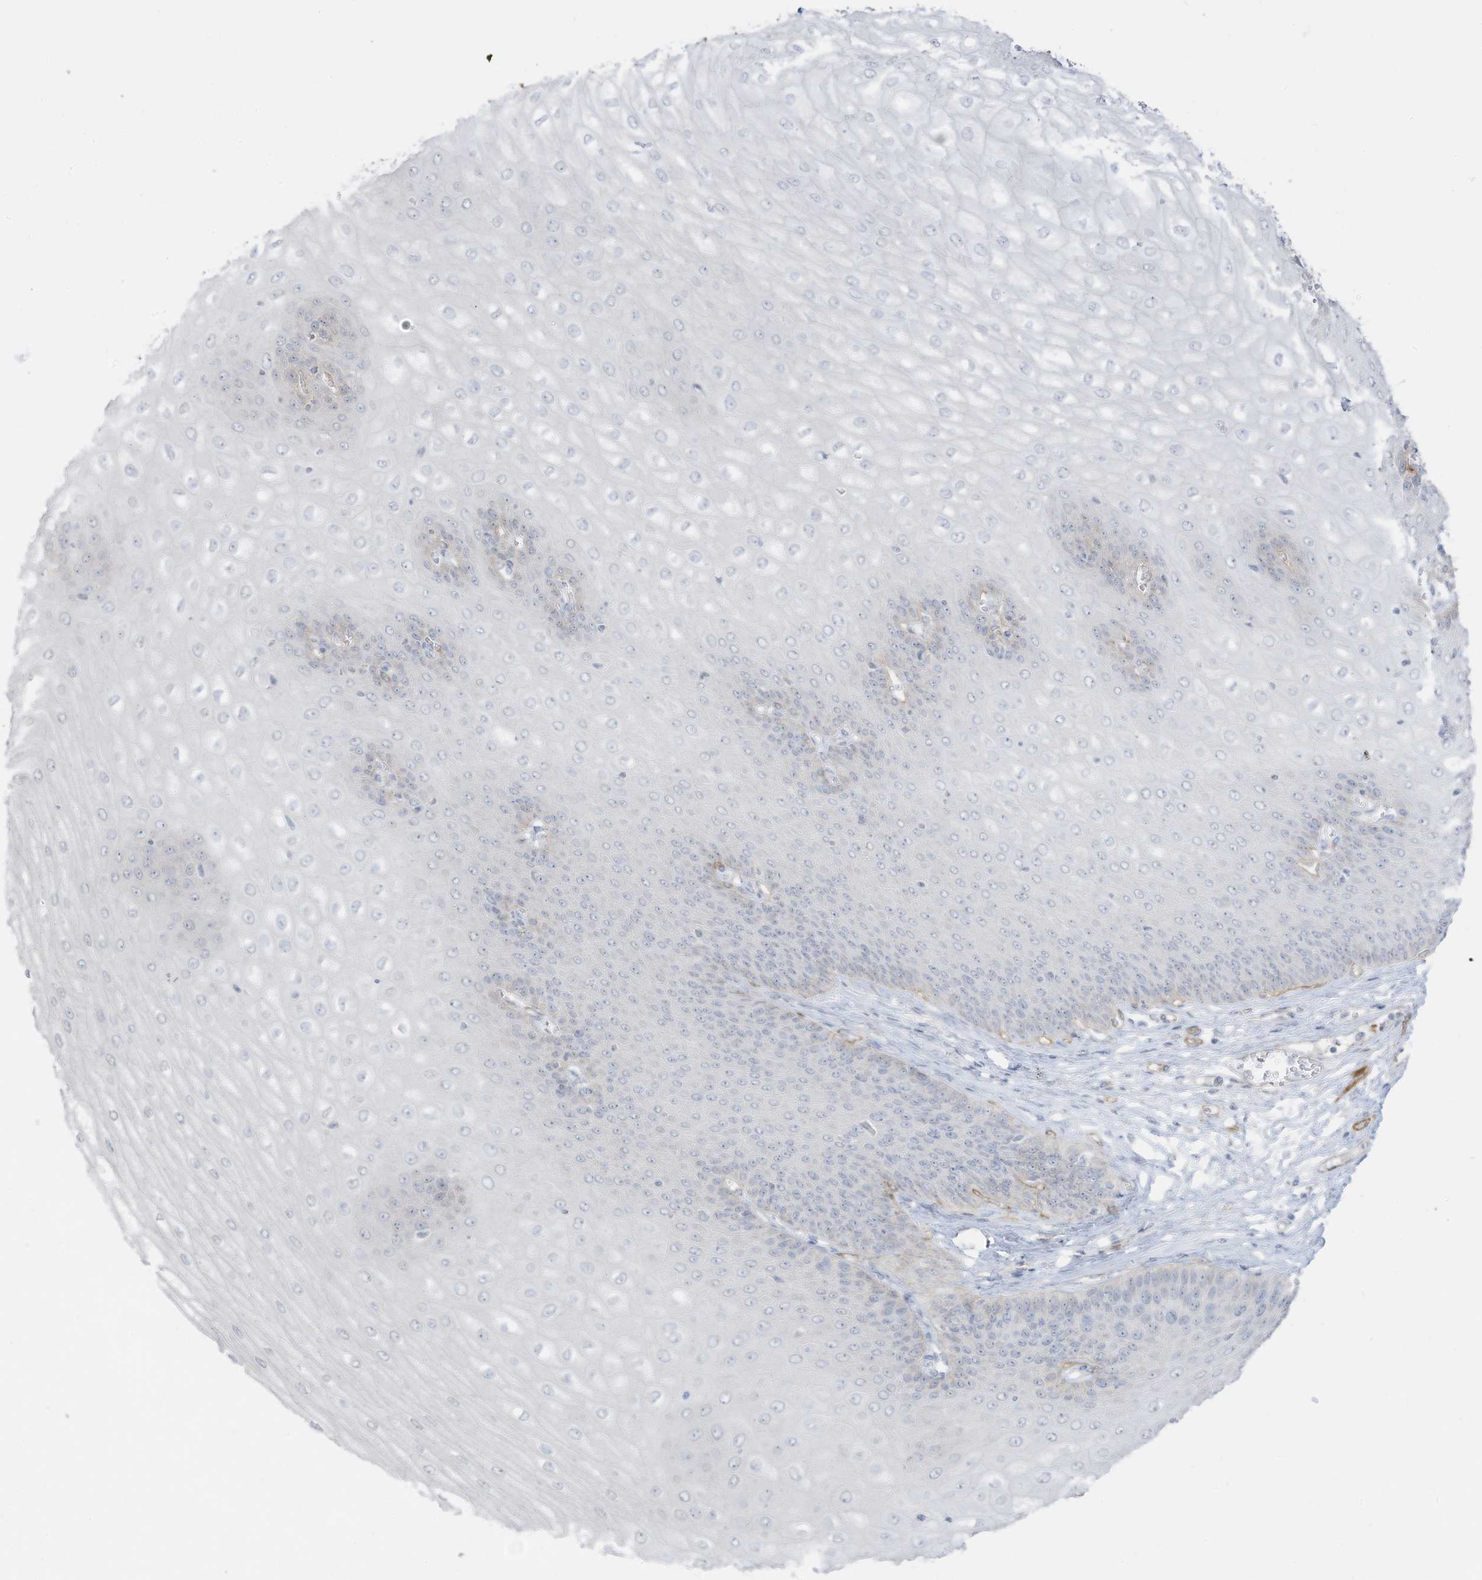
{"staining": {"intensity": "negative", "quantity": "none", "location": "none"}, "tissue": "esophagus", "cell_type": "Squamous epithelial cells", "image_type": "normal", "snomed": [{"axis": "morphology", "description": "Normal tissue, NOS"}, {"axis": "topography", "description": "Esophagus"}], "caption": "Immunohistochemical staining of unremarkable human esophagus exhibits no significant staining in squamous epithelial cells.", "gene": "C11orf87", "patient": {"sex": "male", "age": 60}}